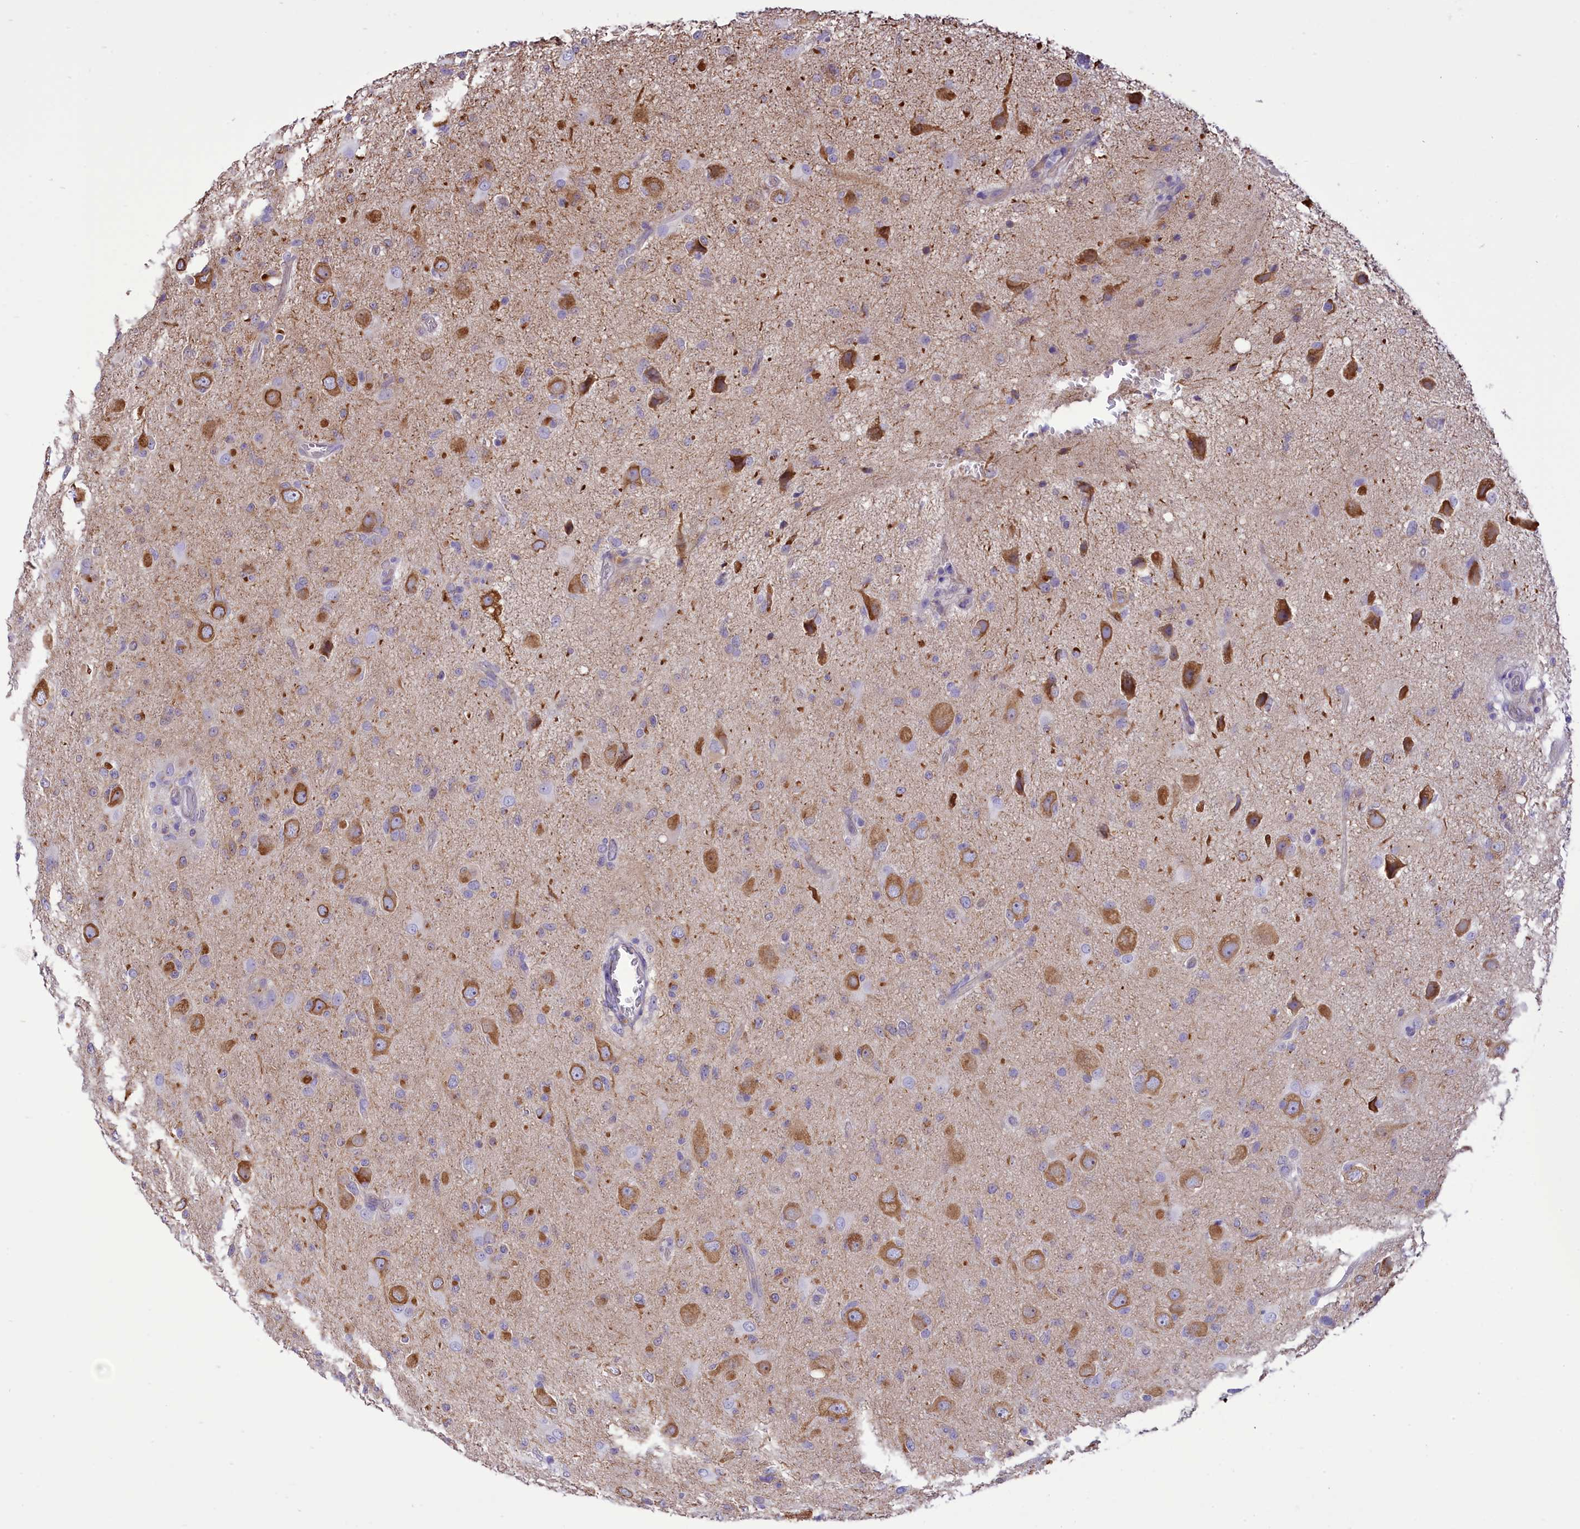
{"staining": {"intensity": "negative", "quantity": "none", "location": "none"}, "tissue": "glioma", "cell_type": "Tumor cells", "image_type": "cancer", "snomed": [{"axis": "morphology", "description": "Glioma, malignant, High grade"}, {"axis": "topography", "description": "Brain"}], "caption": "This is a image of immunohistochemistry (IHC) staining of high-grade glioma (malignant), which shows no staining in tumor cells.", "gene": "DCAF16", "patient": {"sex": "female", "age": 57}}